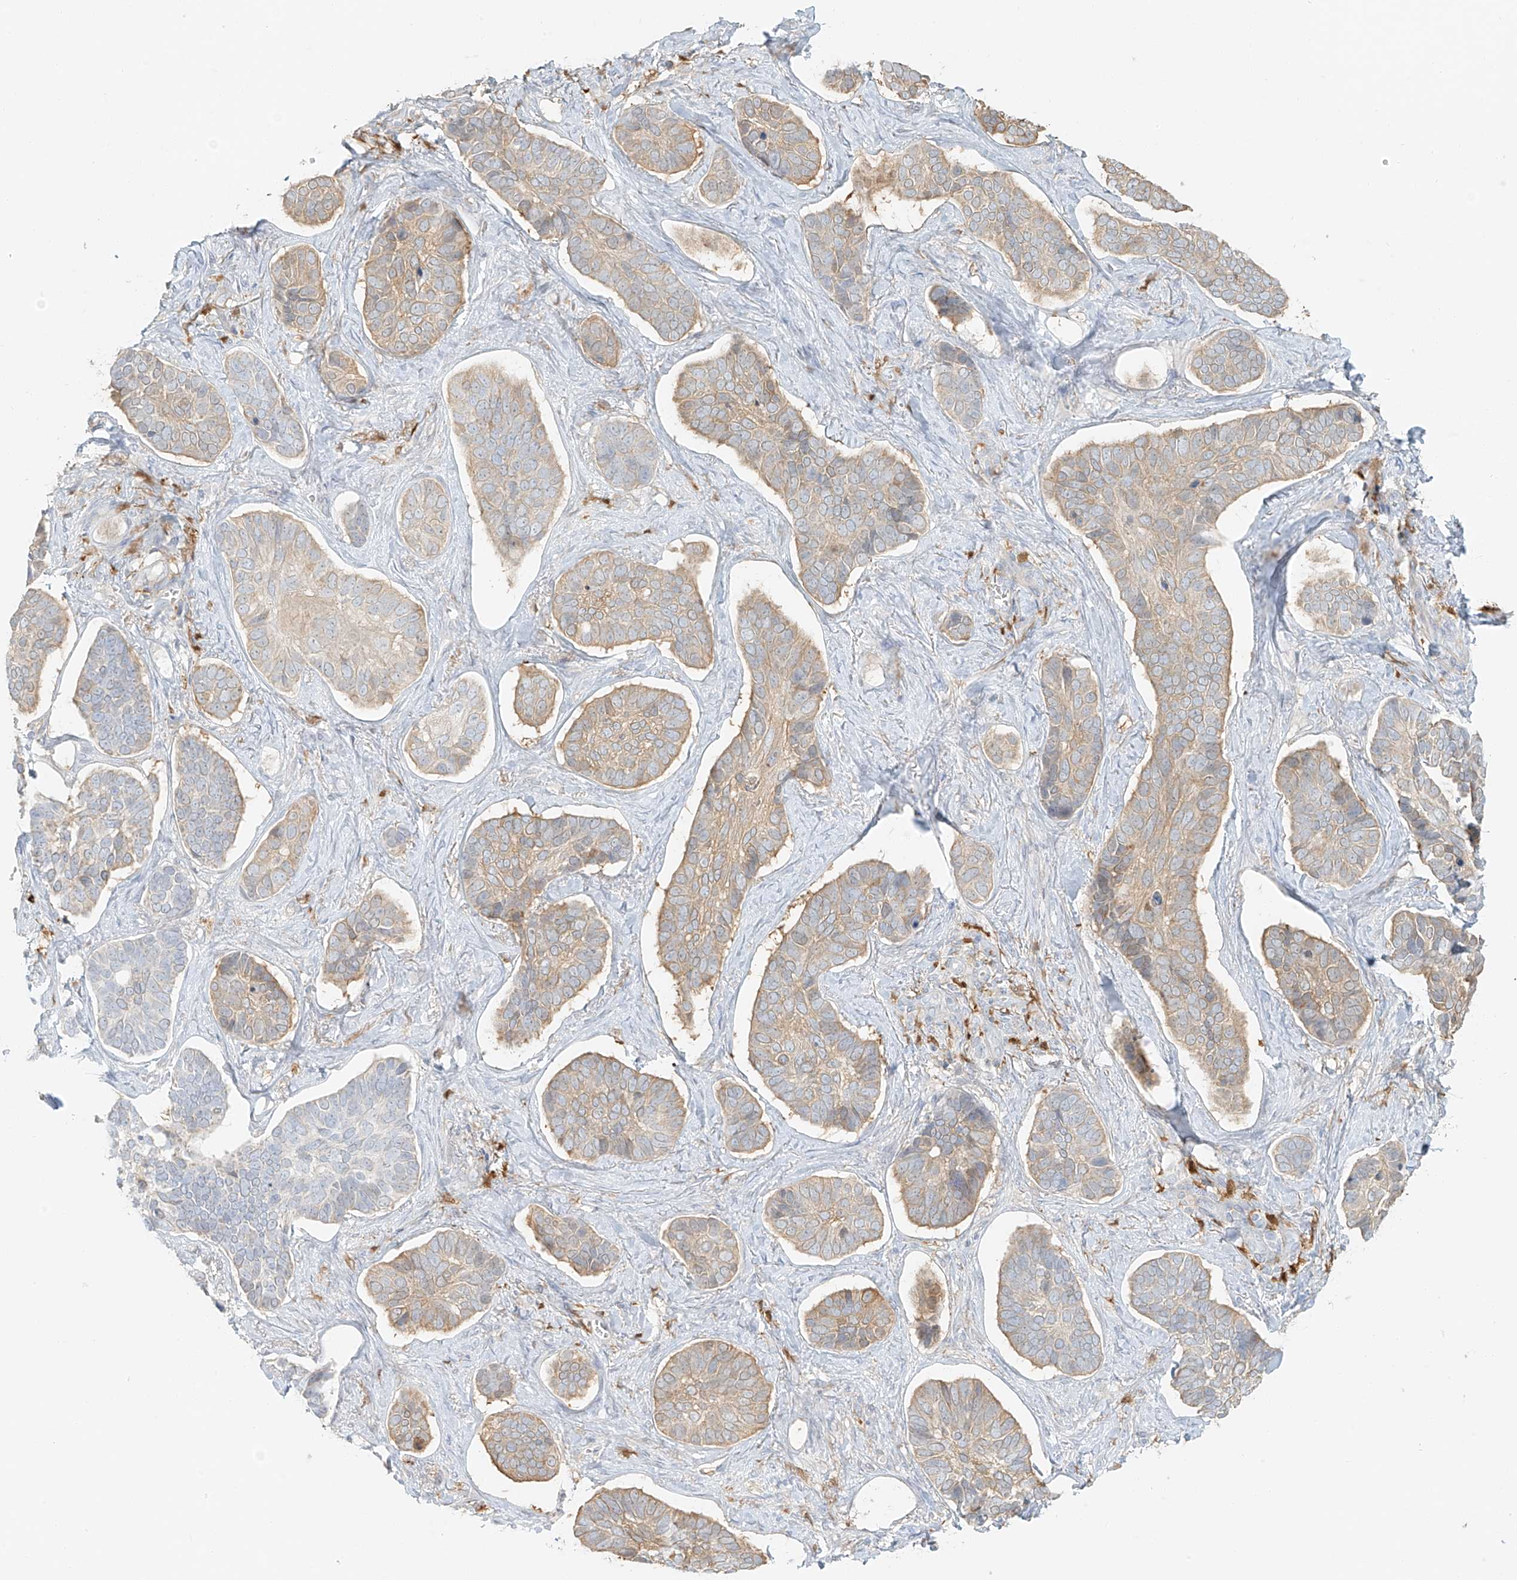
{"staining": {"intensity": "weak", "quantity": "25%-75%", "location": "cytoplasmic/membranous"}, "tissue": "skin cancer", "cell_type": "Tumor cells", "image_type": "cancer", "snomed": [{"axis": "morphology", "description": "Basal cell carcinoma"}, {"axis": "topography", "description": "Skin"}], "caption": "Basal cell carcinoma (skin) stained with a protein marker shows weak staining in tumor cells.", "gene": "UPK1B", "patient": {"sex": "male", "age": 62}}